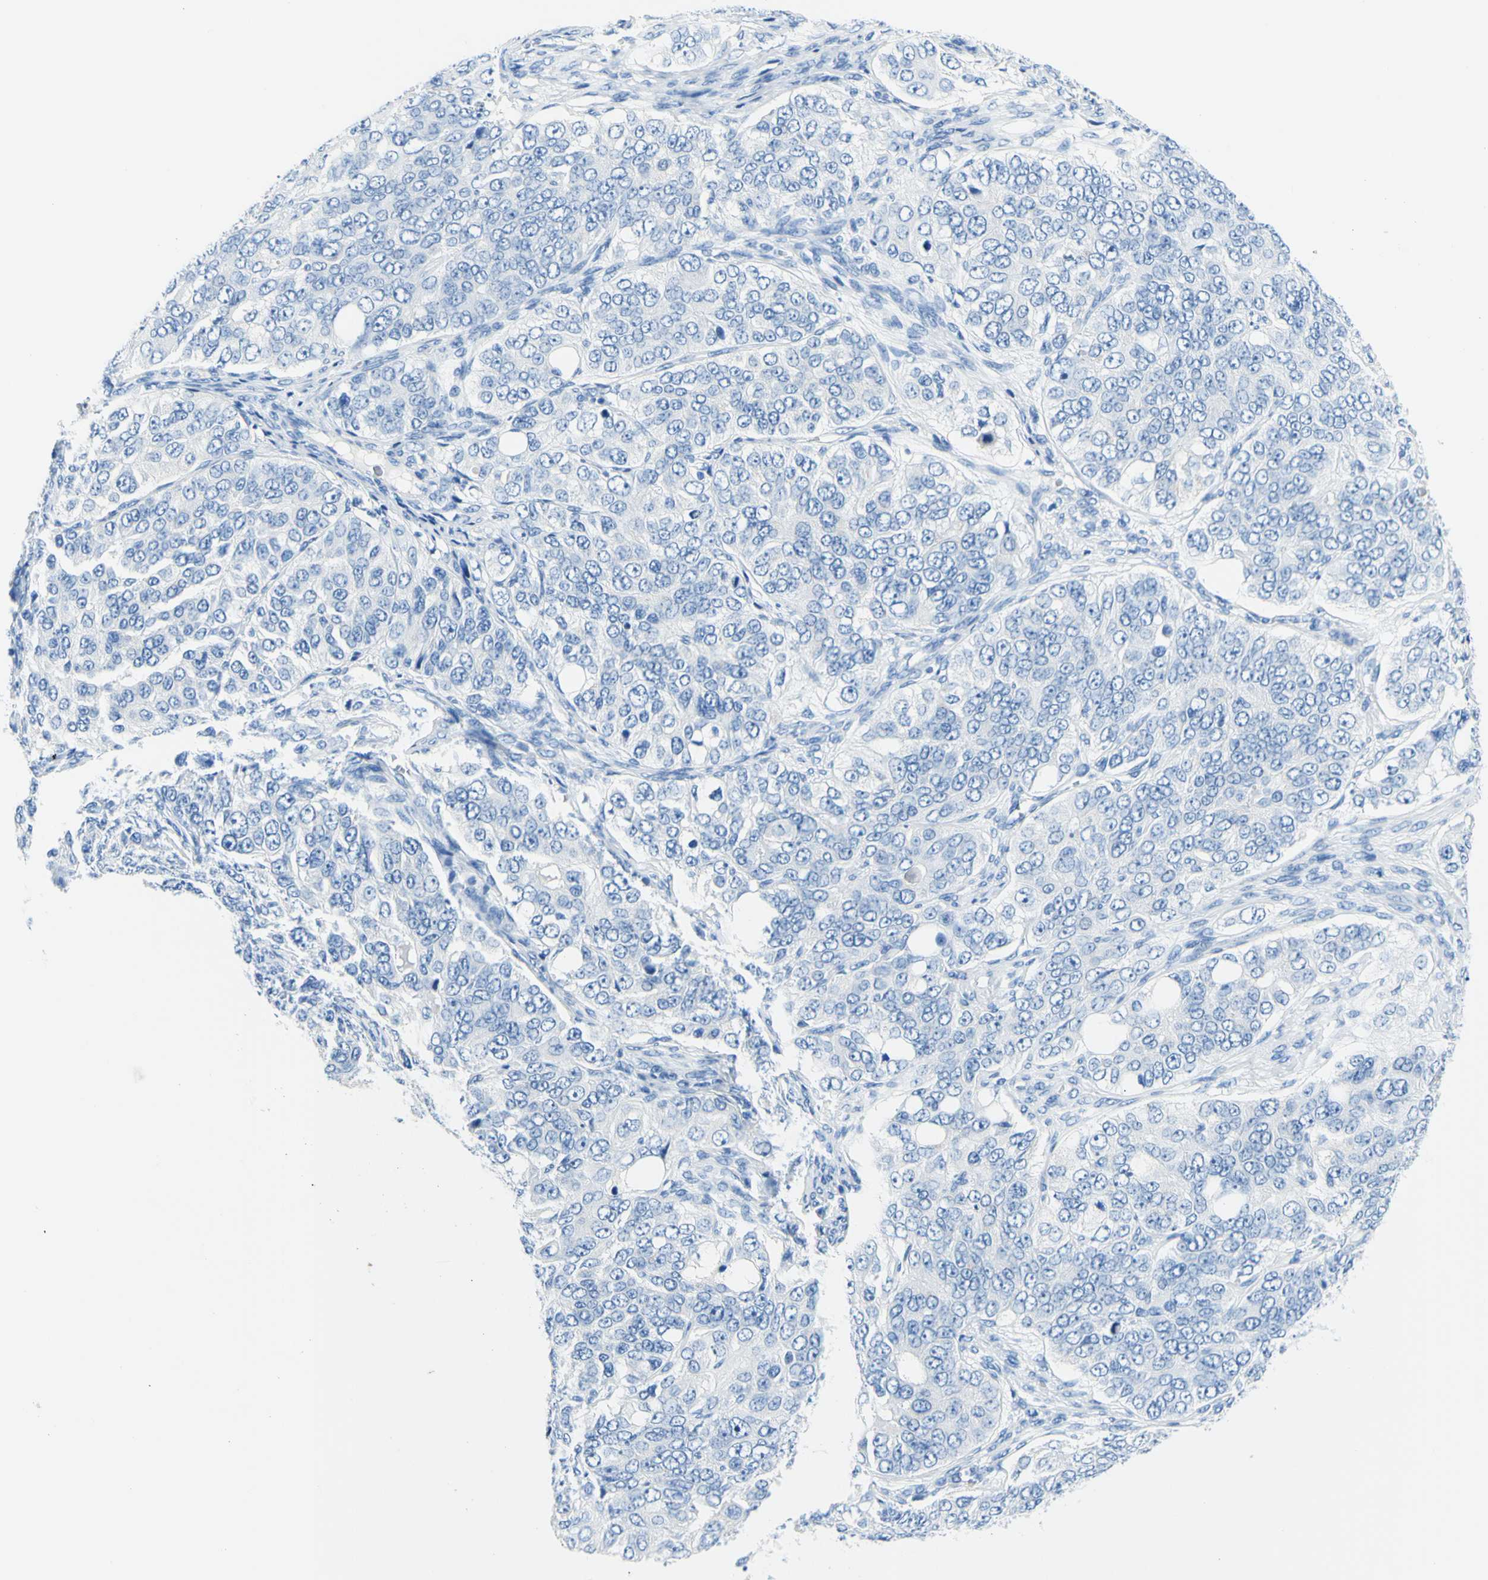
{"staining": {"intensity": "negative", "quantity": "none", "location": "none"}, "tissue": "ovarian cancer", "cell_type": "Tumor cells", "image_type": "cancer", "snomed": [{"axis": "morphology", "description": "Carcinoma, endometroid"}, {"axis": "topography", "description": "Ovary"}], "caption": "A histopathology image of ovarian cancer stained for a protein reveals no brown staining in tumor cells. Nuclei are stained in blue.", "gene": "MYH2", "patient": {"sex": "female", "age": 51}}